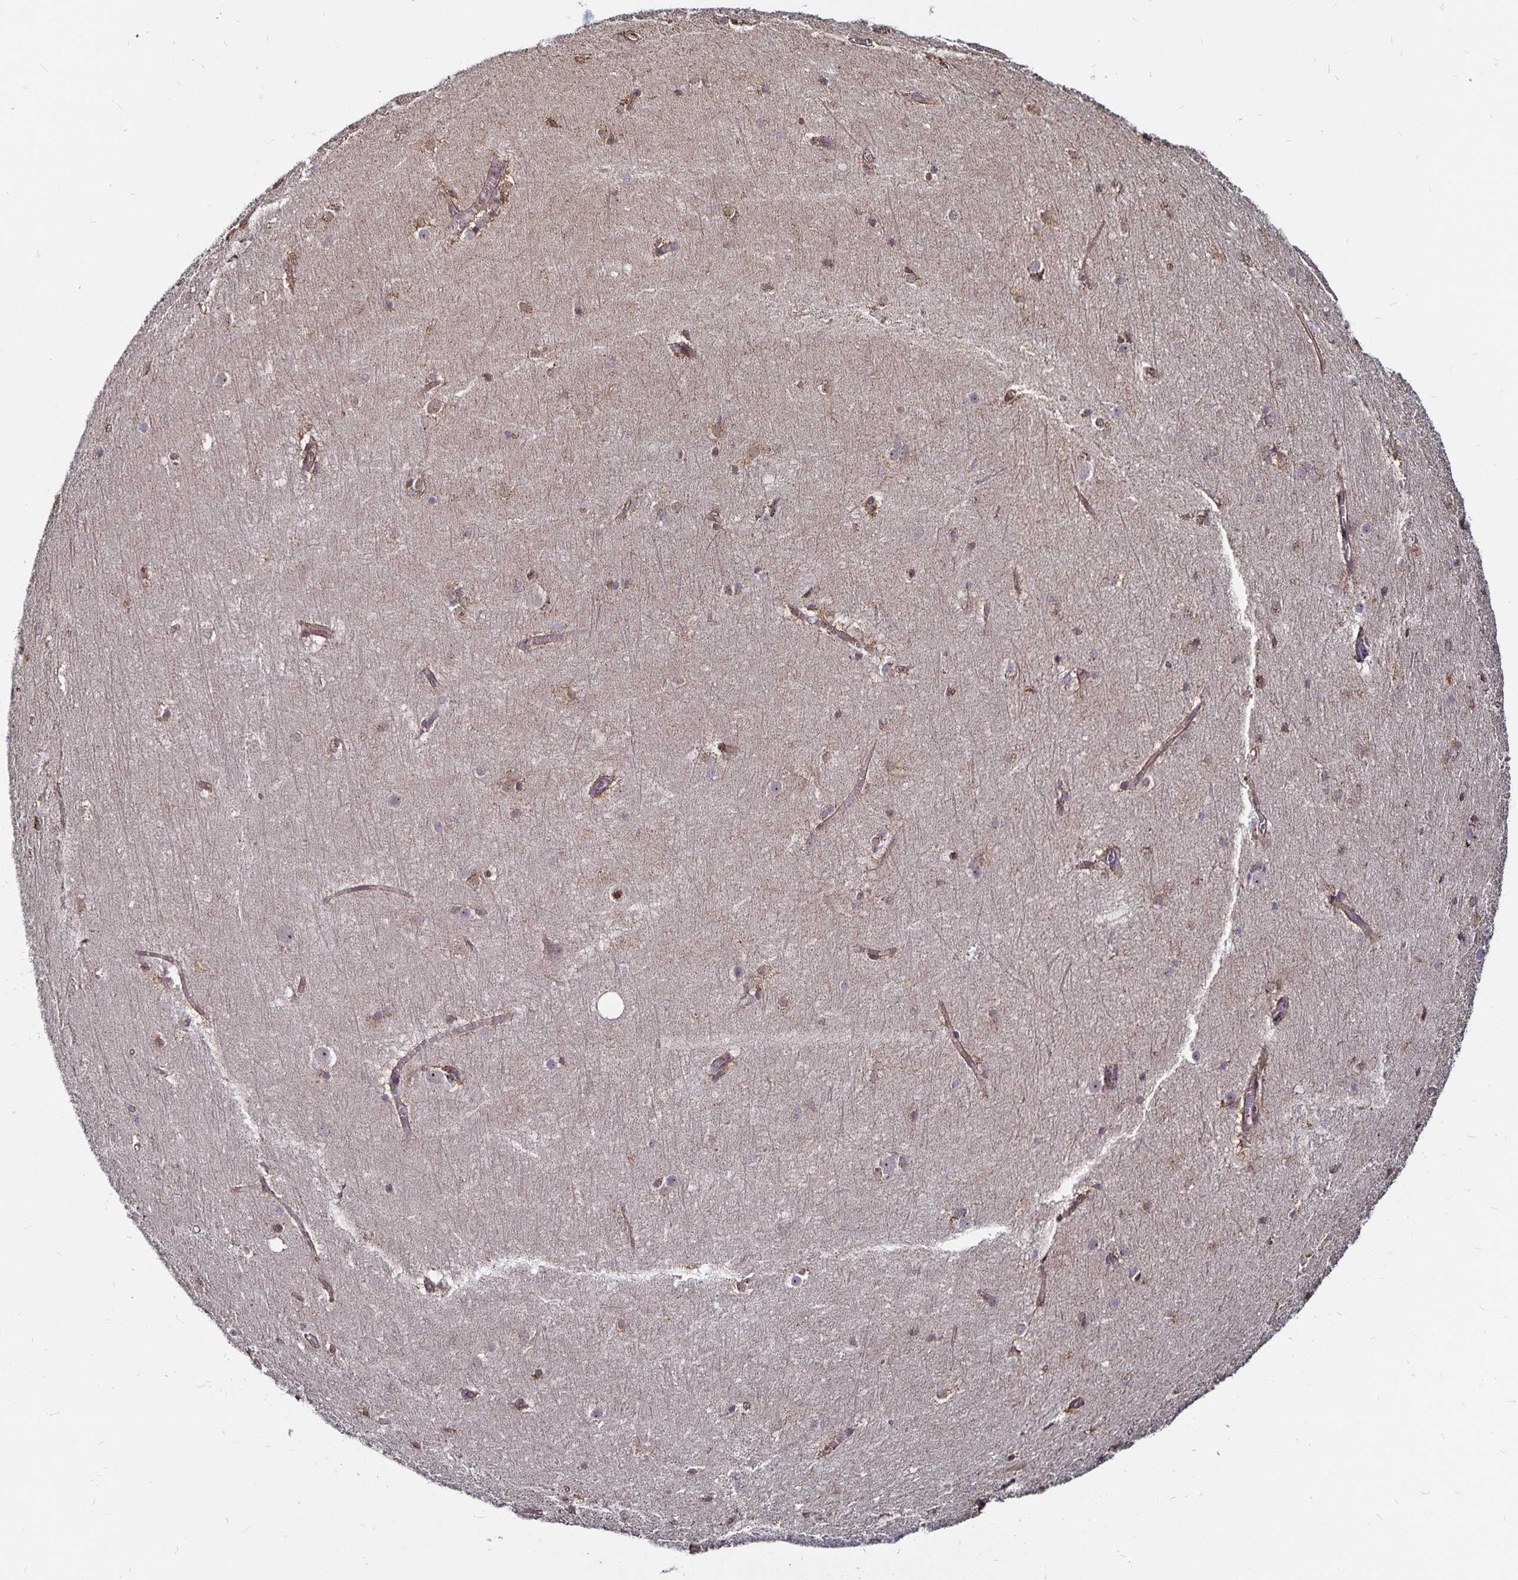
{"staining": {"intensity": "weak", "quantity": "<25%", "location": "nuclear"}, "tissue": "hippocampus", "cell_type": "Glial cells", "image_type": "normal", "snomed": [{"axis": "morphology", "description": "Normal tissue, NOS"}, {"axis": "topography", "description": "Cerebral cortex"}, {"axis": "topography", "description": "Hippocampus"}], "caption": "Immunohistochemistry (IHC) histopathology image of benign hippocampus: hippocampus stained with DAB (3,3'-diaminobenzidine) shows no significant protein expression in glial cells. (DAB immunohistochemistry, high magnification).", "gene": "CYP27A1", "patient": {"sex": "female", "age": 19}}